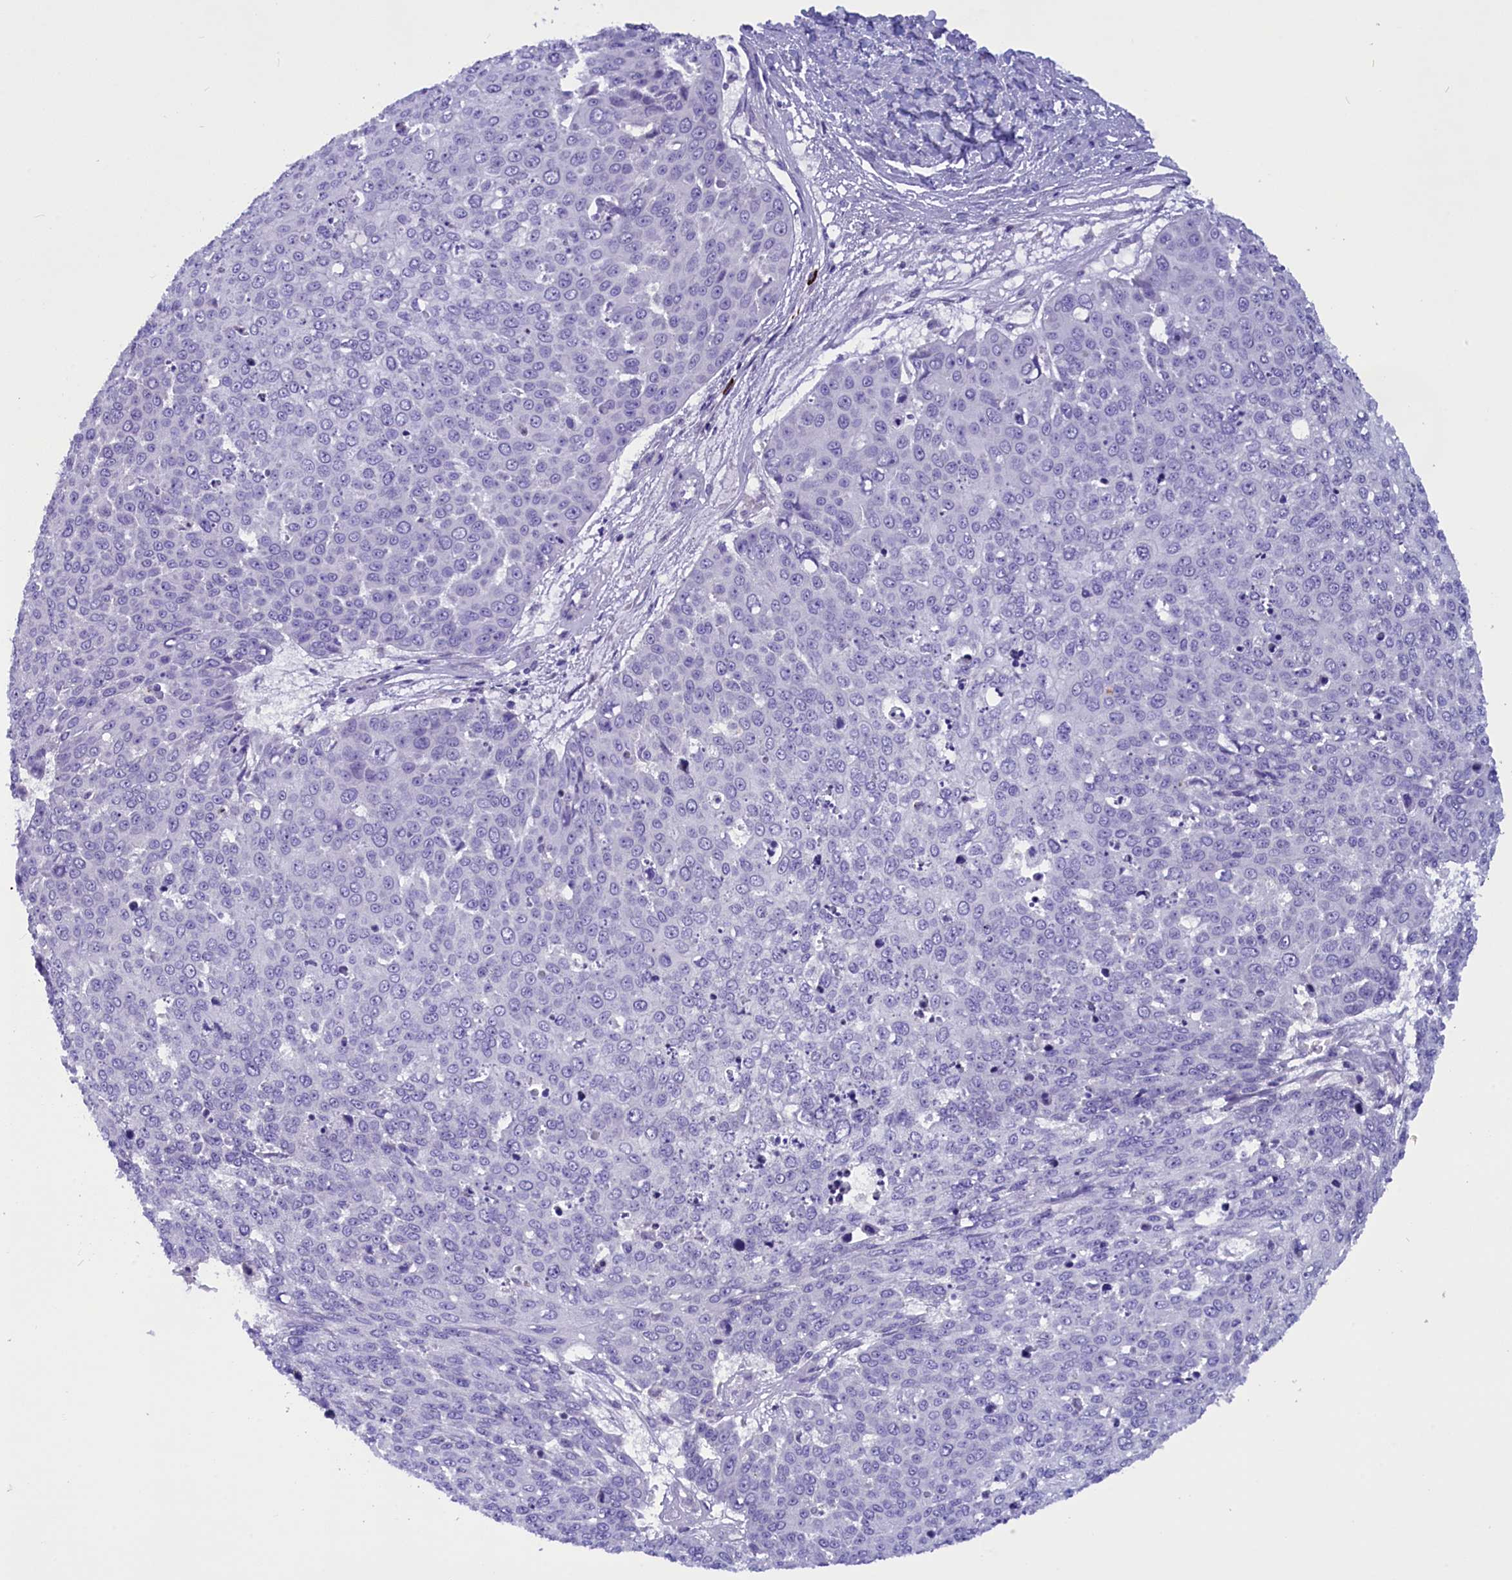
{"staining": {"intensity": "negative", "quantity": "none", "location": "none"}, "tissue": "skin cancer", "cell_type": "Tumor cells", "image_type": "cancer", "snomed": [{"axis": "morphology", "description": "Squamous cell carcinoma, NOS"}, {"axis": "topography", "description": "Skin"}], "caption": "Tumor cells are negative for brown protein staining in squamous cell carcinoma (skin).", "gene": "RTTN", "patient": {"sex": "male", "age": 71}}